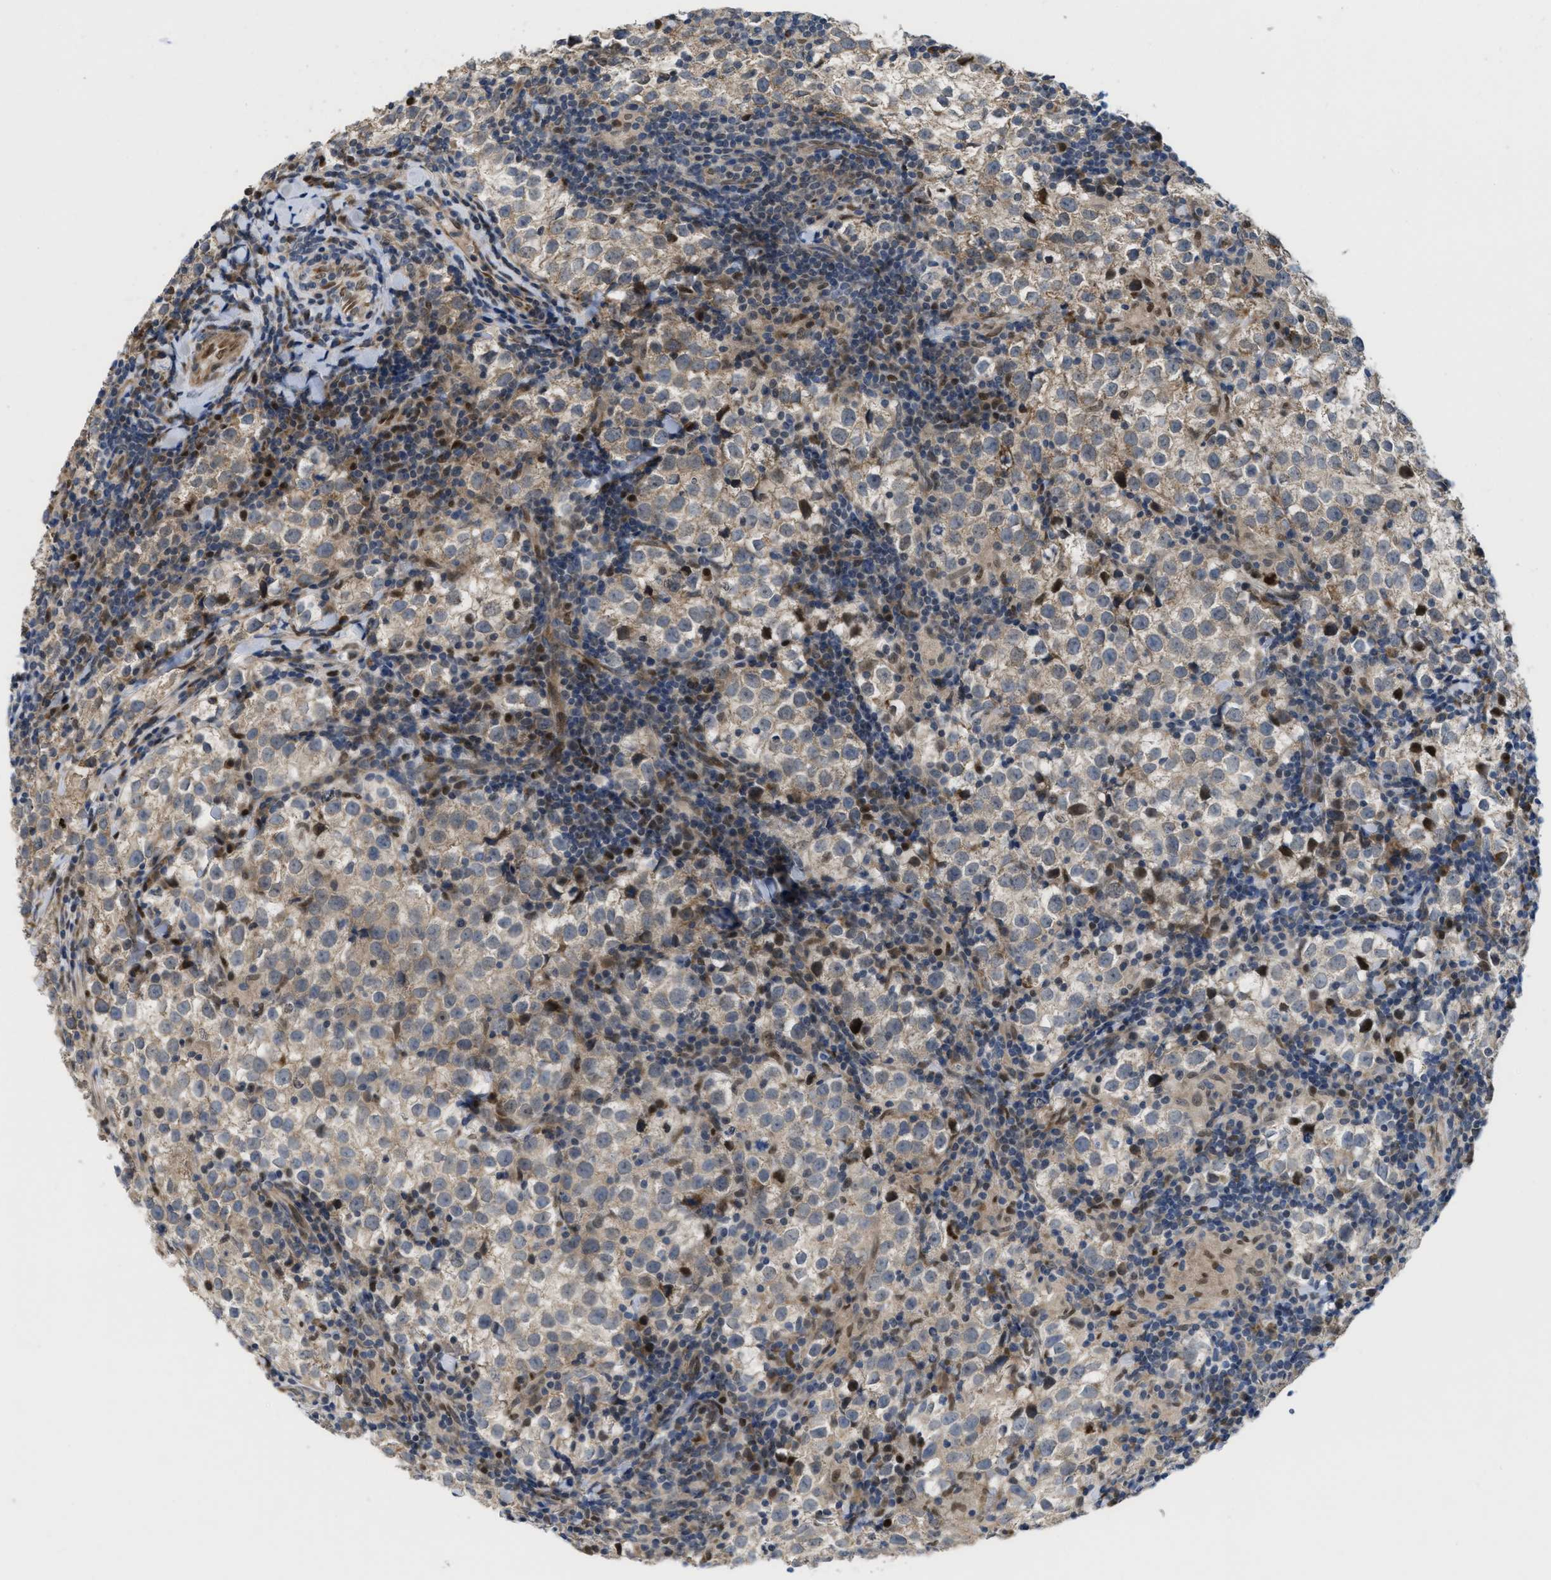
{"staining": {"intensity": "weak", "quantity": "<25%", "location": "cytoplasmic/membranous"}, "tissue": "testis cancer", "cell_type": "Tumor cells", "image_type": "cancer", "snomed": [{"axis": "morphology", "description": "Seminoma, NOS"}, {"axis": "morphology", "description": "Carcinoma, Embryonal, NOS"}, {"axis": "topography", "description": "Testis"}], "caption": "Seminoma (testis) was stained to show a protein in brown. There is no significant expression in tumor cells.", "gene": "CDPF1", "patient": {"sex": "male", "age": 36}}